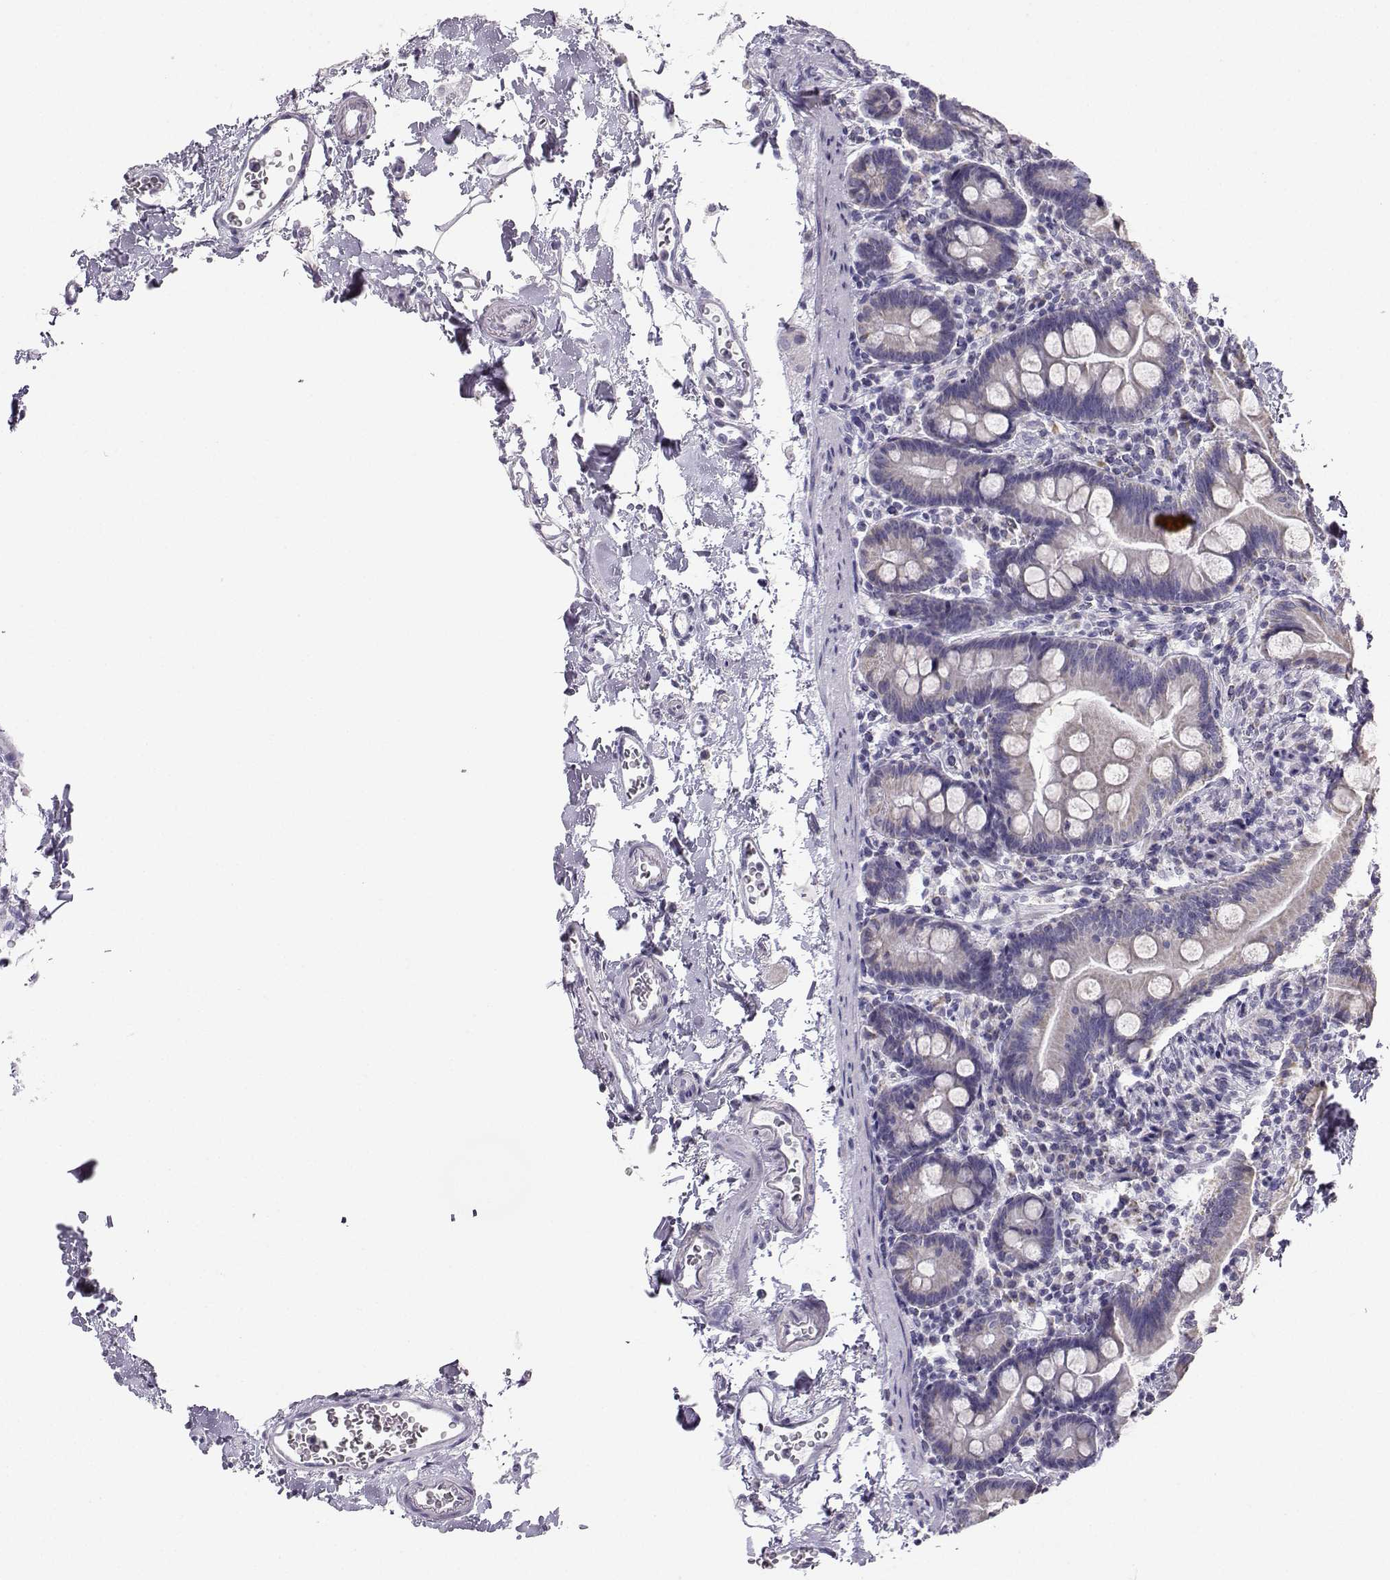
{"staining": {"intensity": "weak", "quantity": "<25%", "location": "cytoplasmic/membranous"}, "tissue": "small intestine", "cell_type": "Glandular cells", "image_type": "normal", "snomed": [{"axis": "morphology", "description": "Normal tissue, NOS"}, {"axis": "topography", "description": "Small intestine"}], "caption": "Immunohistochemistry photomicrograph of benign small intestine stained for a protein (brown), which exhibits no positivity in glandular cells. (Immunohistochemistry (ihc), brightfield microscopy, high magnification).", "gene": "AVP", "patient": {"sex": "female", "age": 44}}